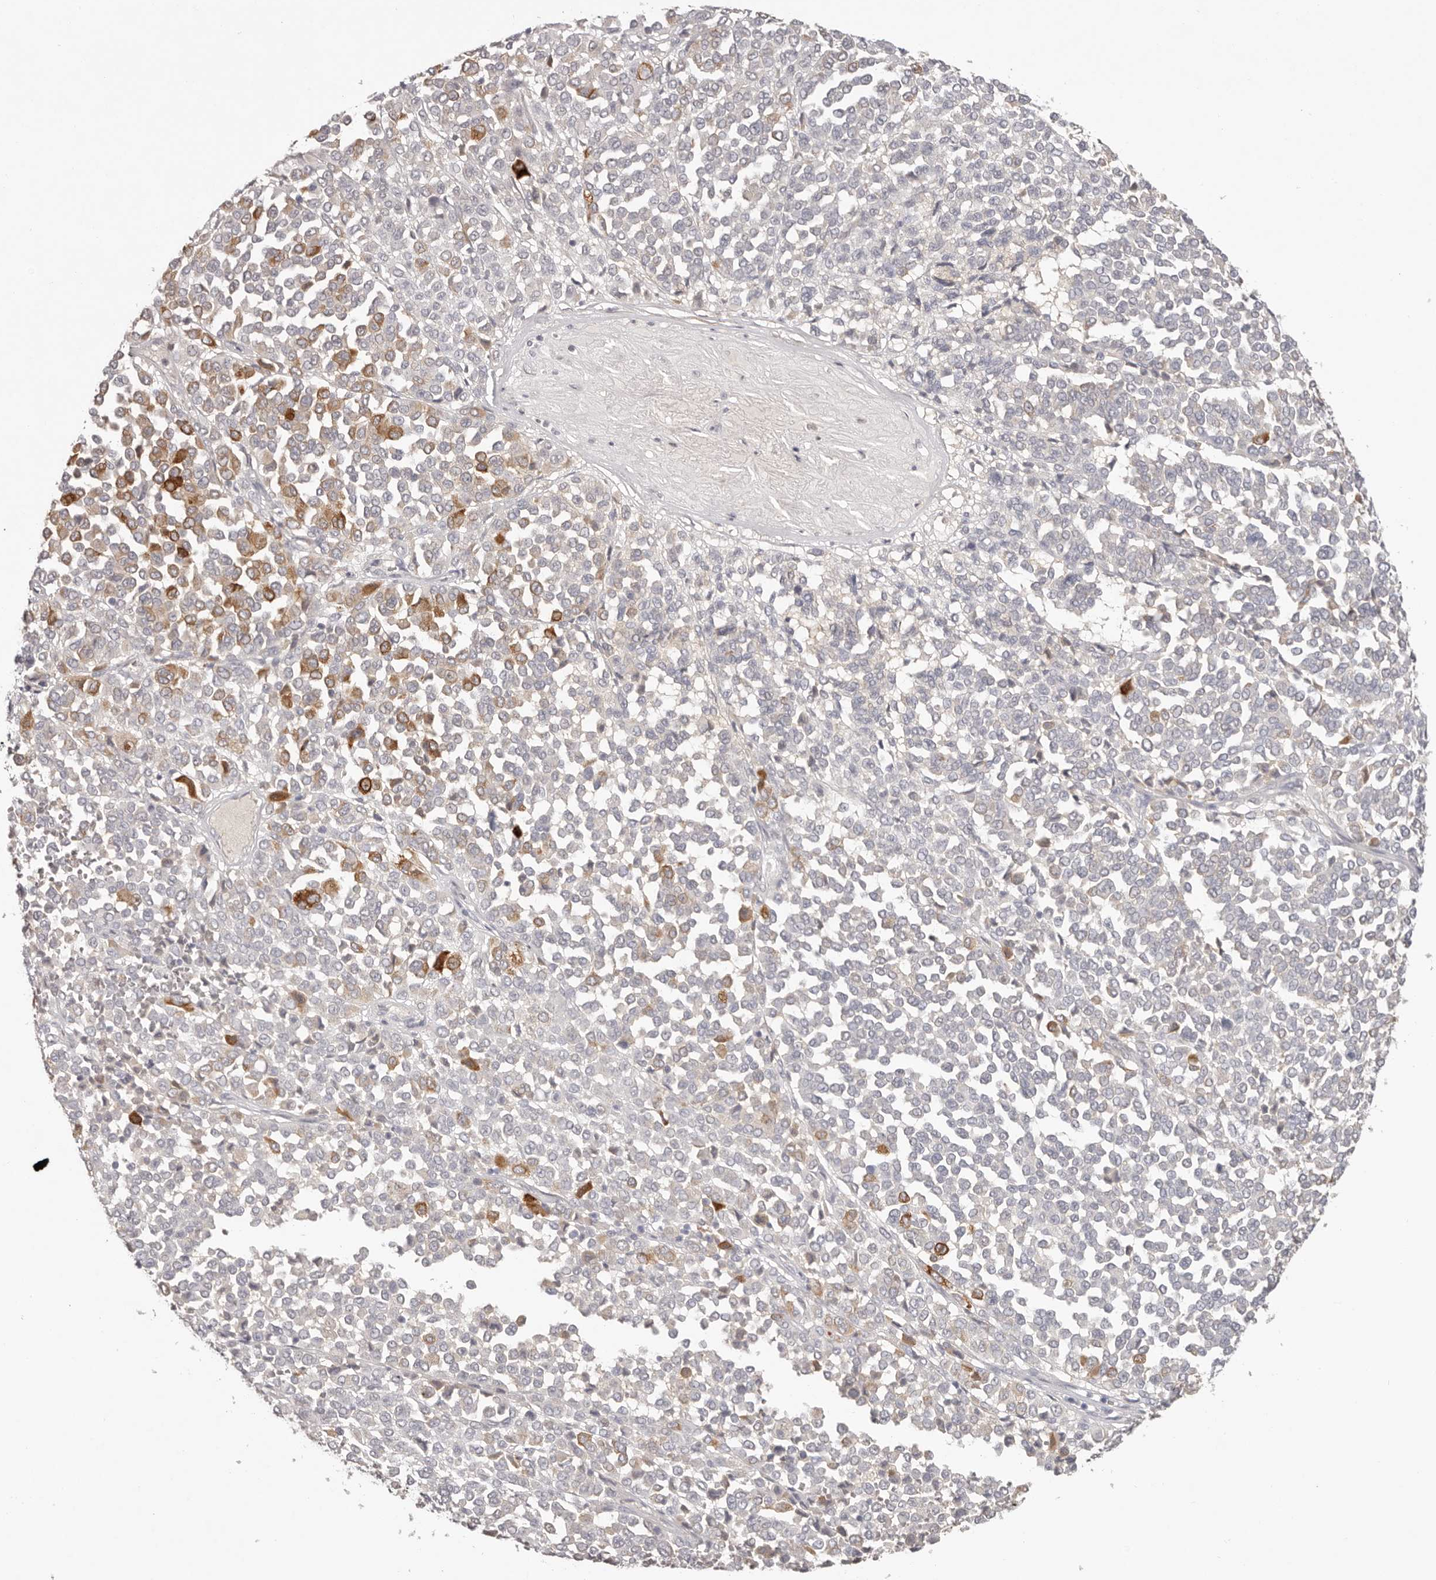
{"staining": {"intensity": "moderate", "quantity": "<25%", "location": "cytoplasmic/membranous"}, "tissue": "melanoma", "cell_type": "Tumor cells", "image_type": "cancer", "snomed": [{"axis": "morphology", "description": "Malignant melanoma, Metastatic site"}, {"axis": "topography", "description": "Pancreas"}], "caption": "DAB (3,3'-diaminobenzidine) immunohistochemical staining of malignant melanoma (metastatic site) demonstrates moderate cytoplasmic/membranous protein staining in about <25% of tumor cells.", "gene": "SCUBE2", "patient": {"sex": "female", "age": 30}}